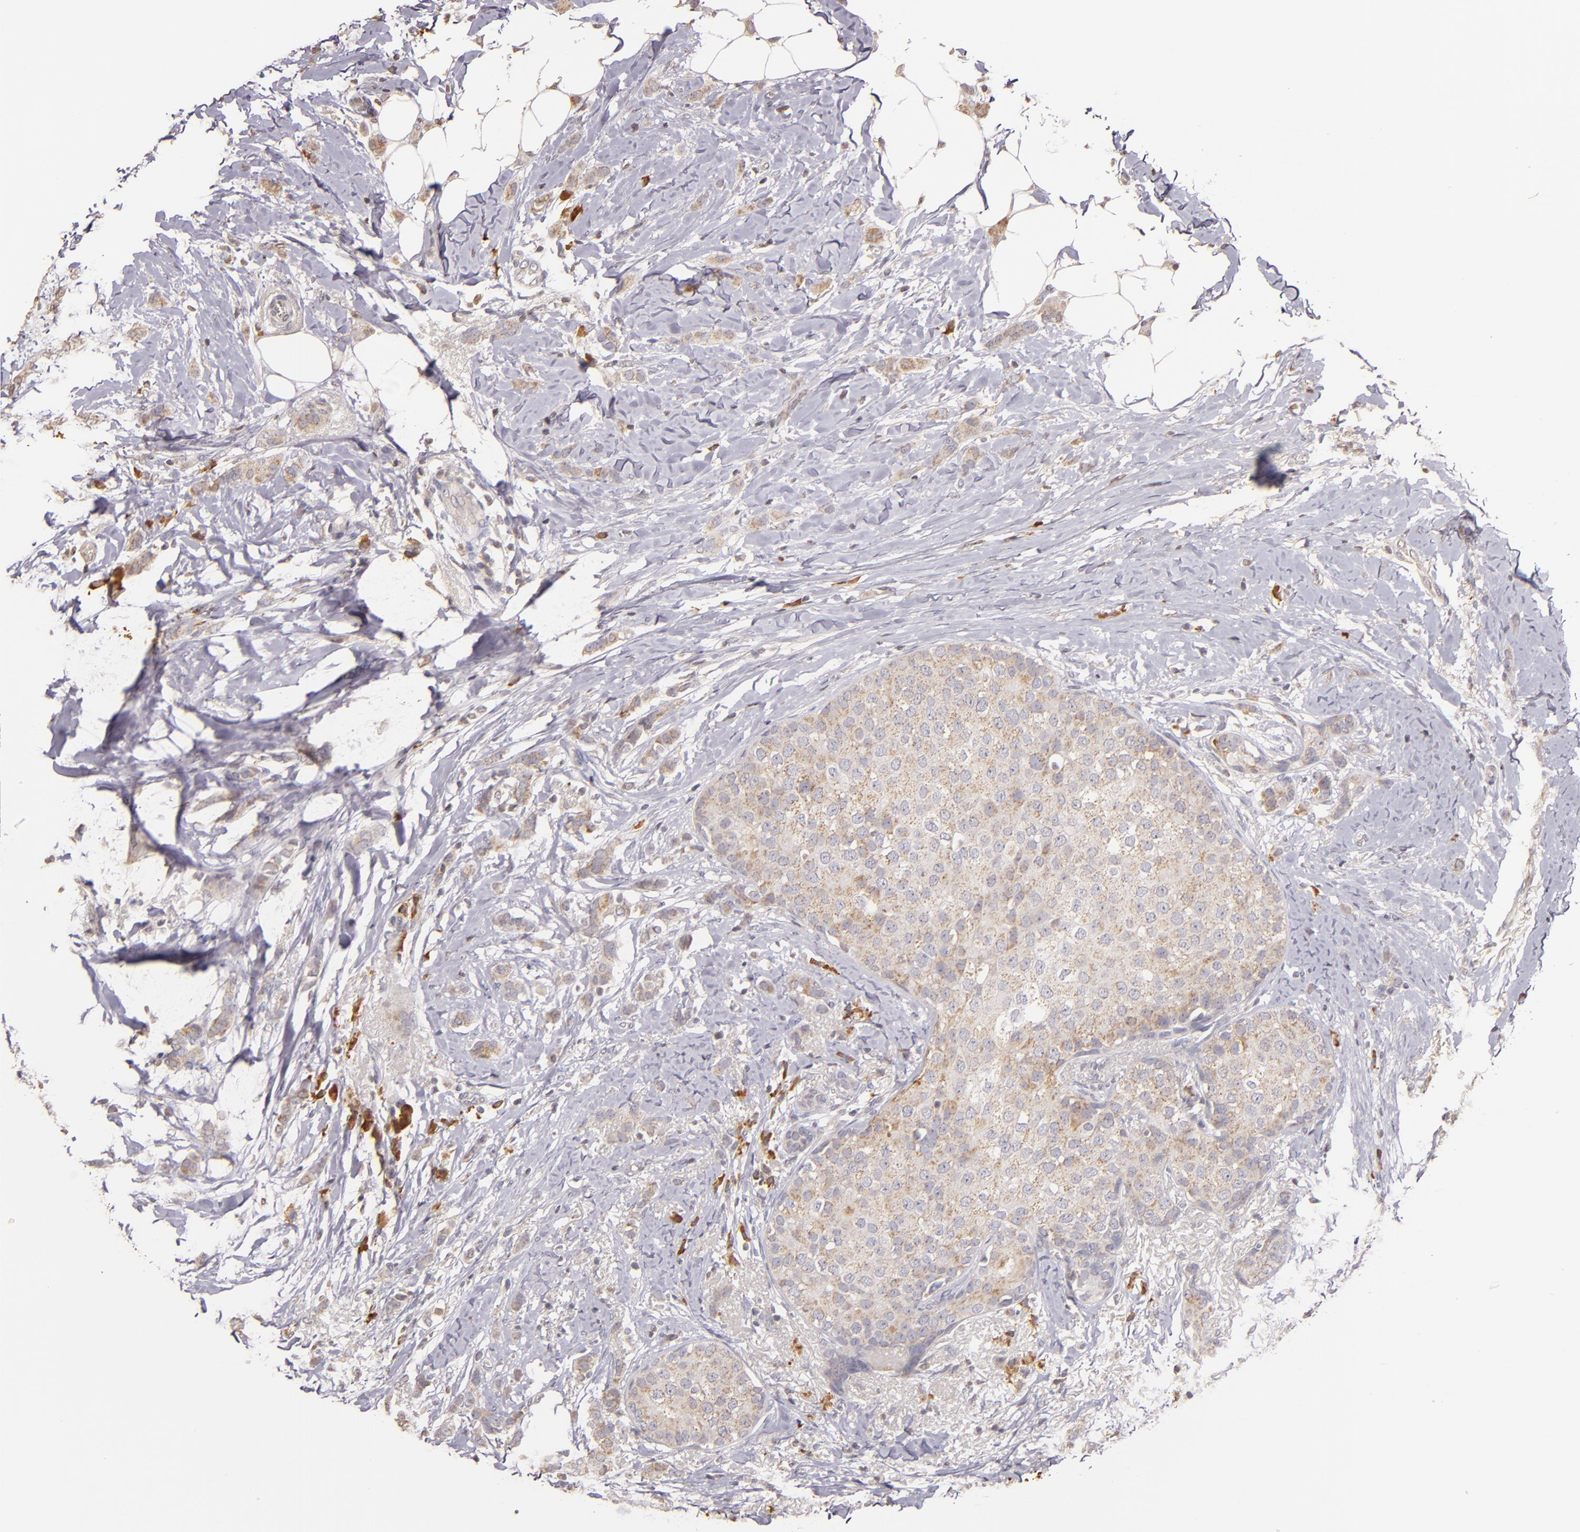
{"staining": {"intensity": "weak", "quantity": ">75%", "location": "cytoplasmic/membranous"}, "tissue": "breast cancer", "cell_type": "Tumor cells", "image_type": "cancer", "snomed": [{"axis": "morphology", "description": "Lobular carcinoma"}, {"axis": "topography", "description": "Breast"}], "caption": "Approximately >75% of tumor cells in lobular carcinoma (breast) show weak cytoplasmic/membranous protein expression as visualized by brown immunohistochemical staining.", "gene": "ABL1", "patient": {"sex": "female", "age": 55}}